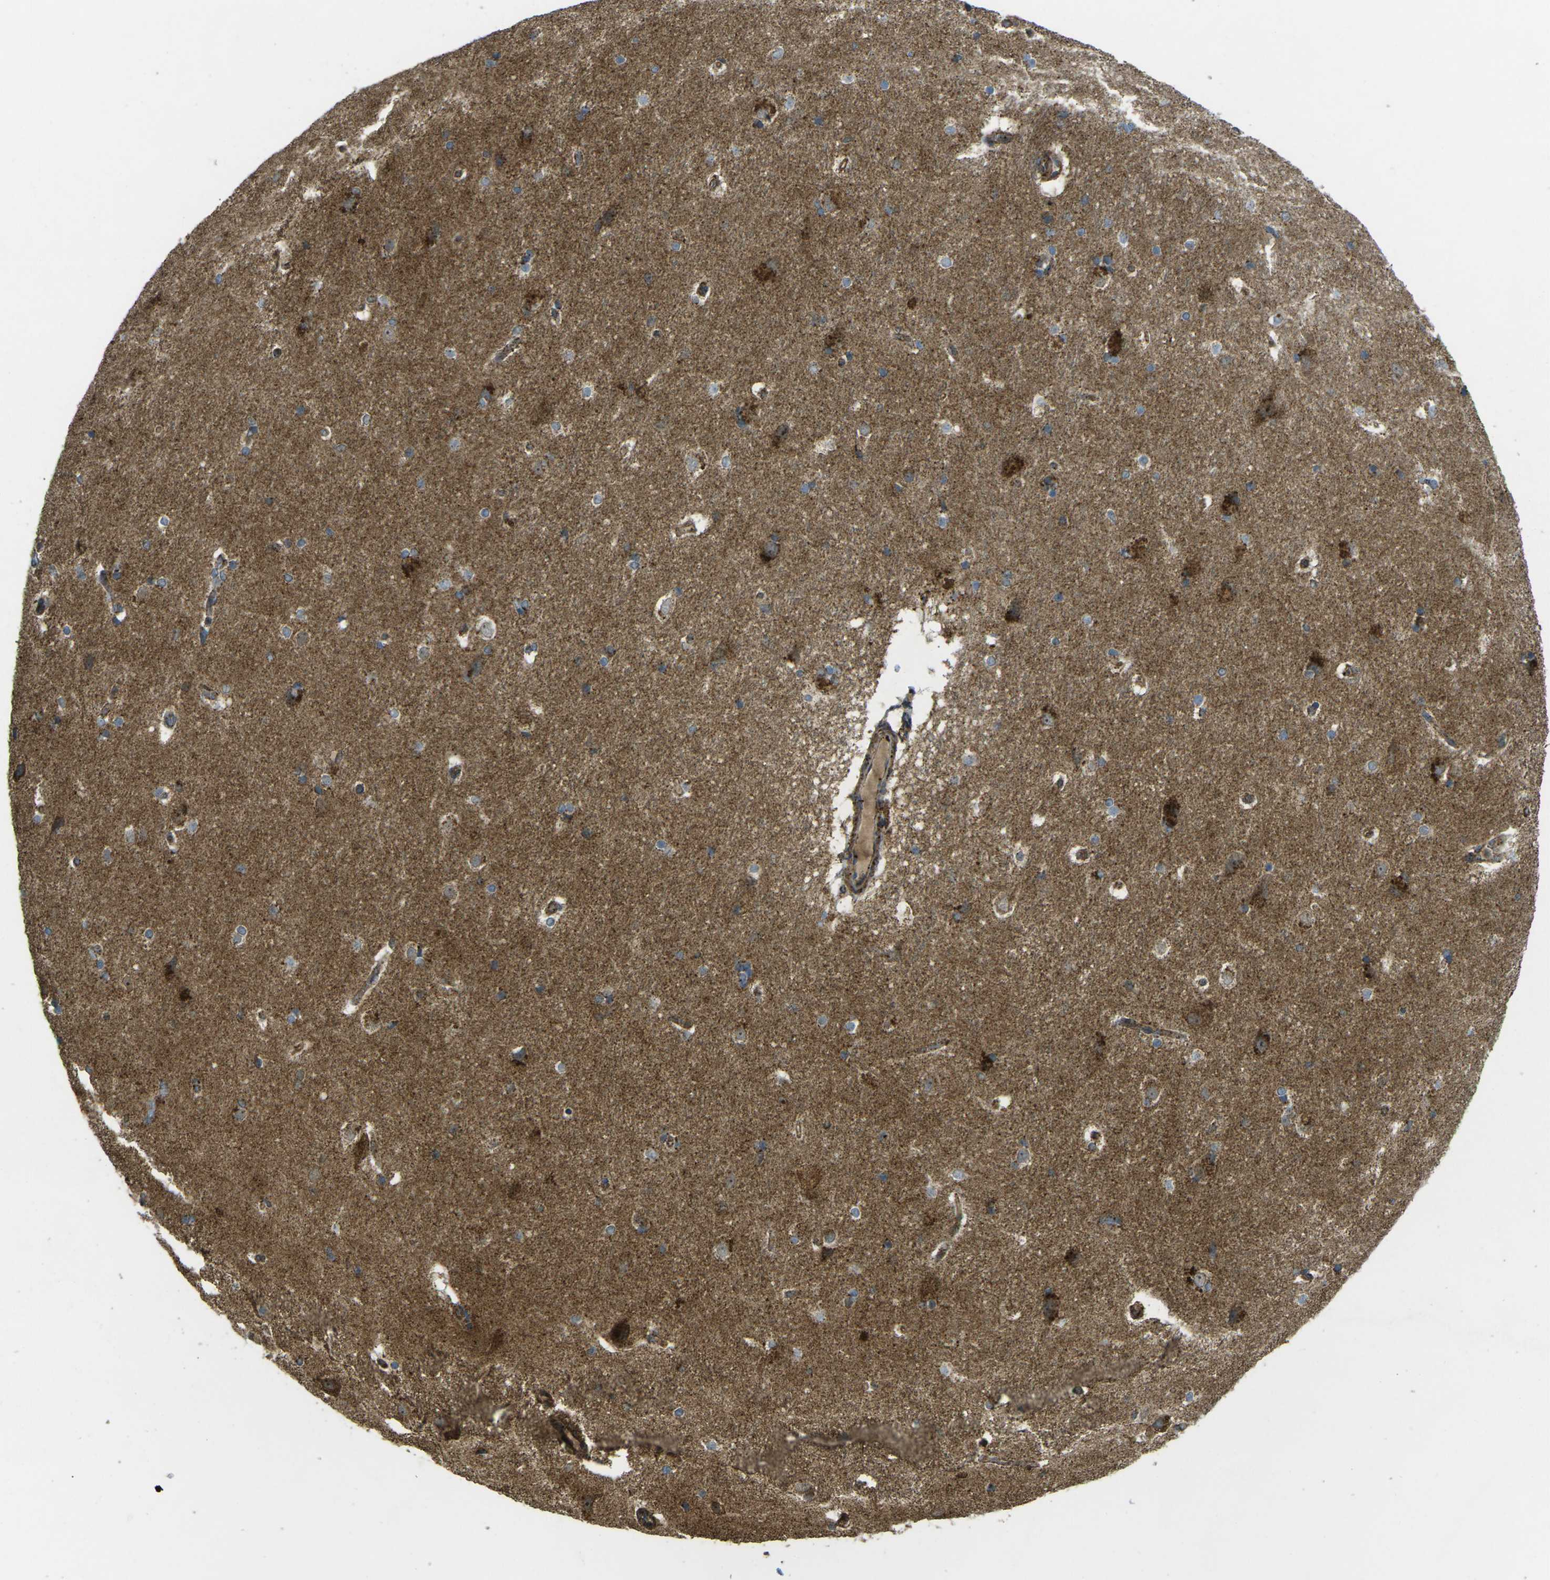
{"staining": {"intensity": "moderate", "quantity": "25%-75%", "location": "cytoplasmic/membranous"}, "tissue": "hippocampus", "cell_type": "Glial cells", "image_type": "normal", "snomed": [{"axis": "morphology", "description": "Normal tissue, NOS"}, {"axis": "topography", "description": "Hippocampus"}], "caption": "The histopathology image displays staining of unremarkable hippocampus, revealing moderate cytoplasmic/membranous protein expression (brown color) within glial cells. The protein is shown in brown color, while the nuclei are stained blue.", "gene": "CHMP3", "patient": {"sex": "female", "age": 19}}